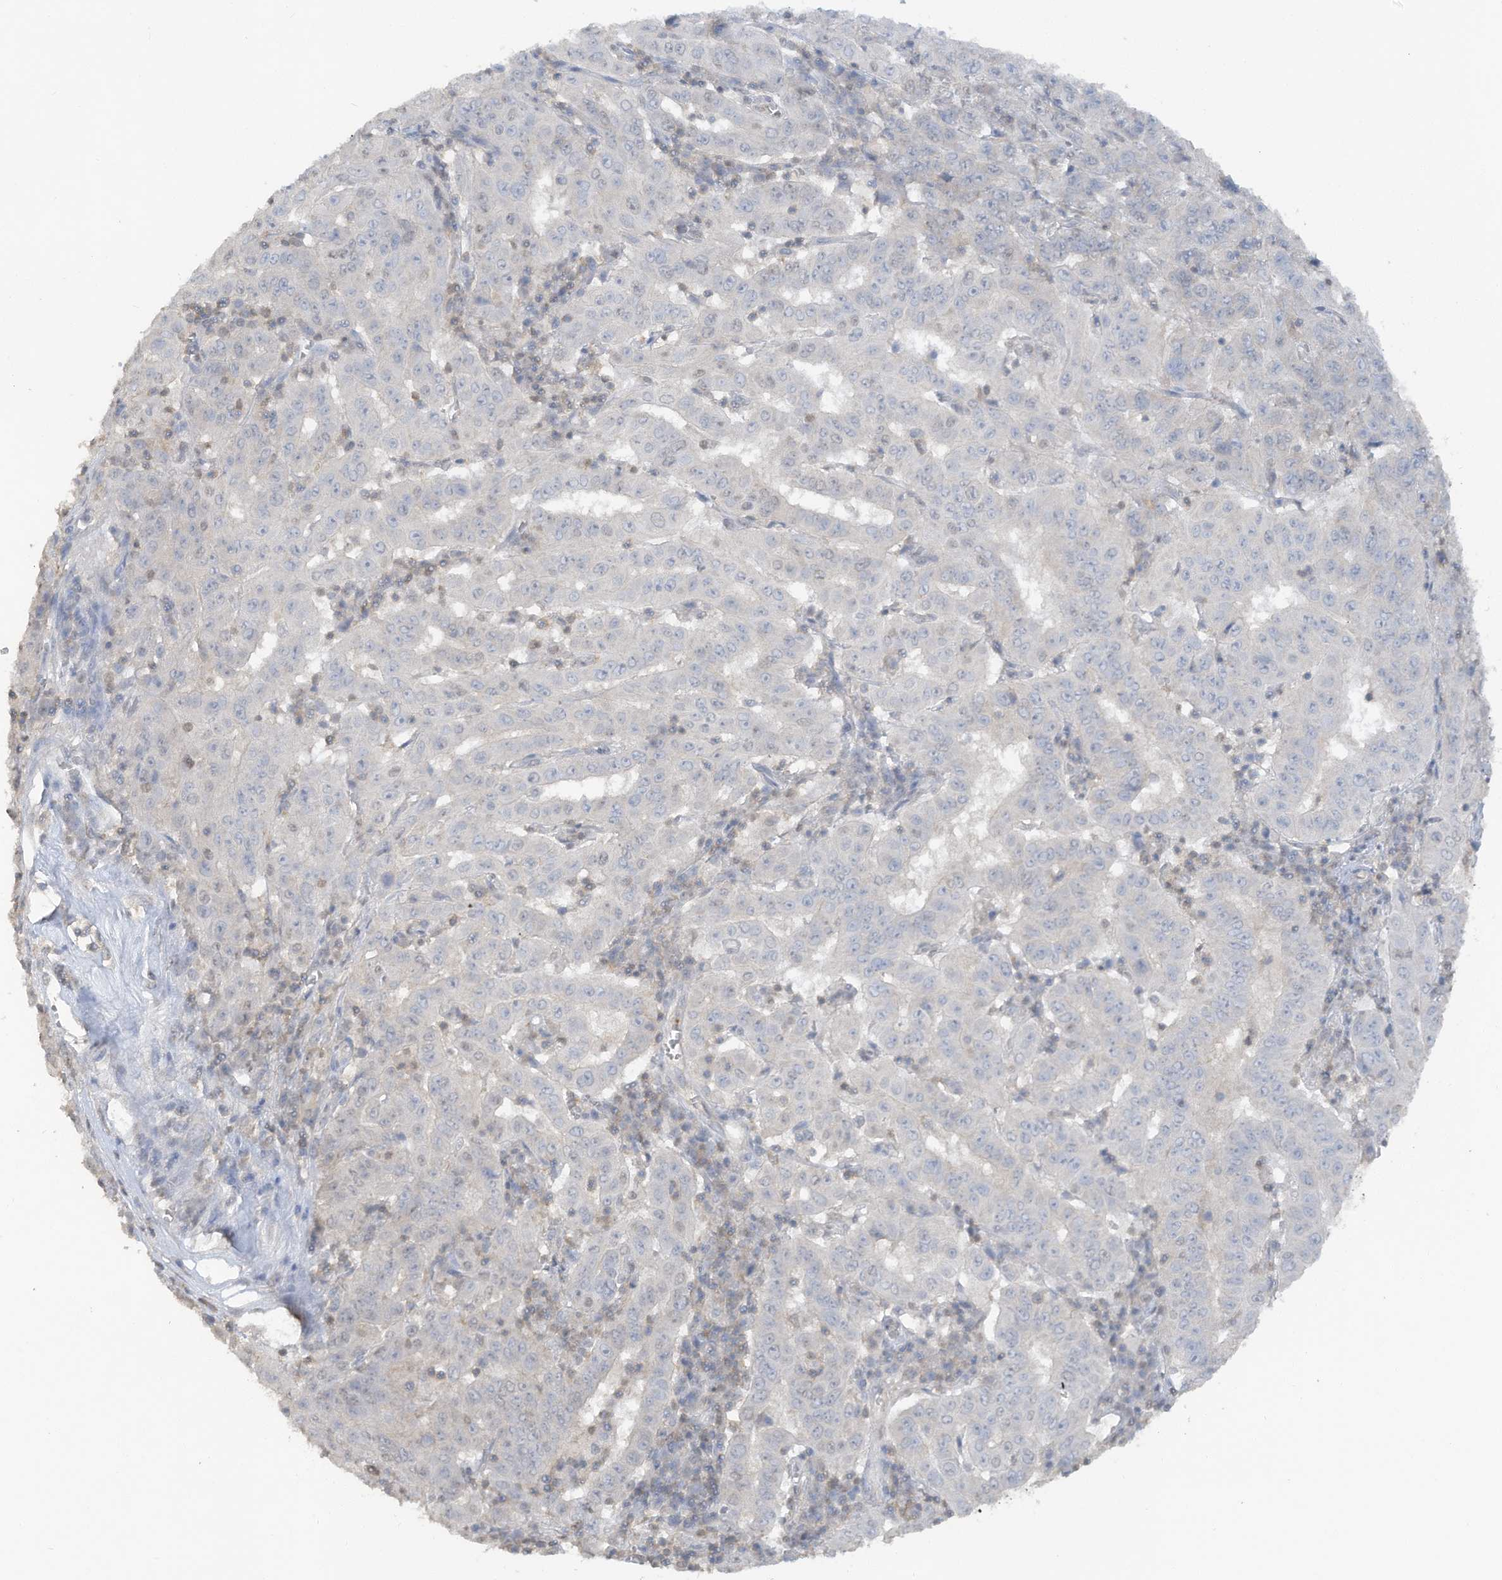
{"staining": {"intensity": "weak", "quantity": "<25%", "location": "nuclear"}, "tissue": "pancreatic cancer", "cell_type": "Tumor cells", "image_type": "cancer", "snomed": [{"axis": "morphology", "description": "Adenocarcinoma, NOS"}, {"axis": "topography", "description": "Pancreas"}], "caption": "An immunohistochemistry (IHC) image of pancreatic cancer (adenocarcinoma) is shown. There is no staining in tumor cells of pancreatic cancer (adenocarcinoma).", "gene": "HAS3", "patient": {"sex": "male", "age": 63}}